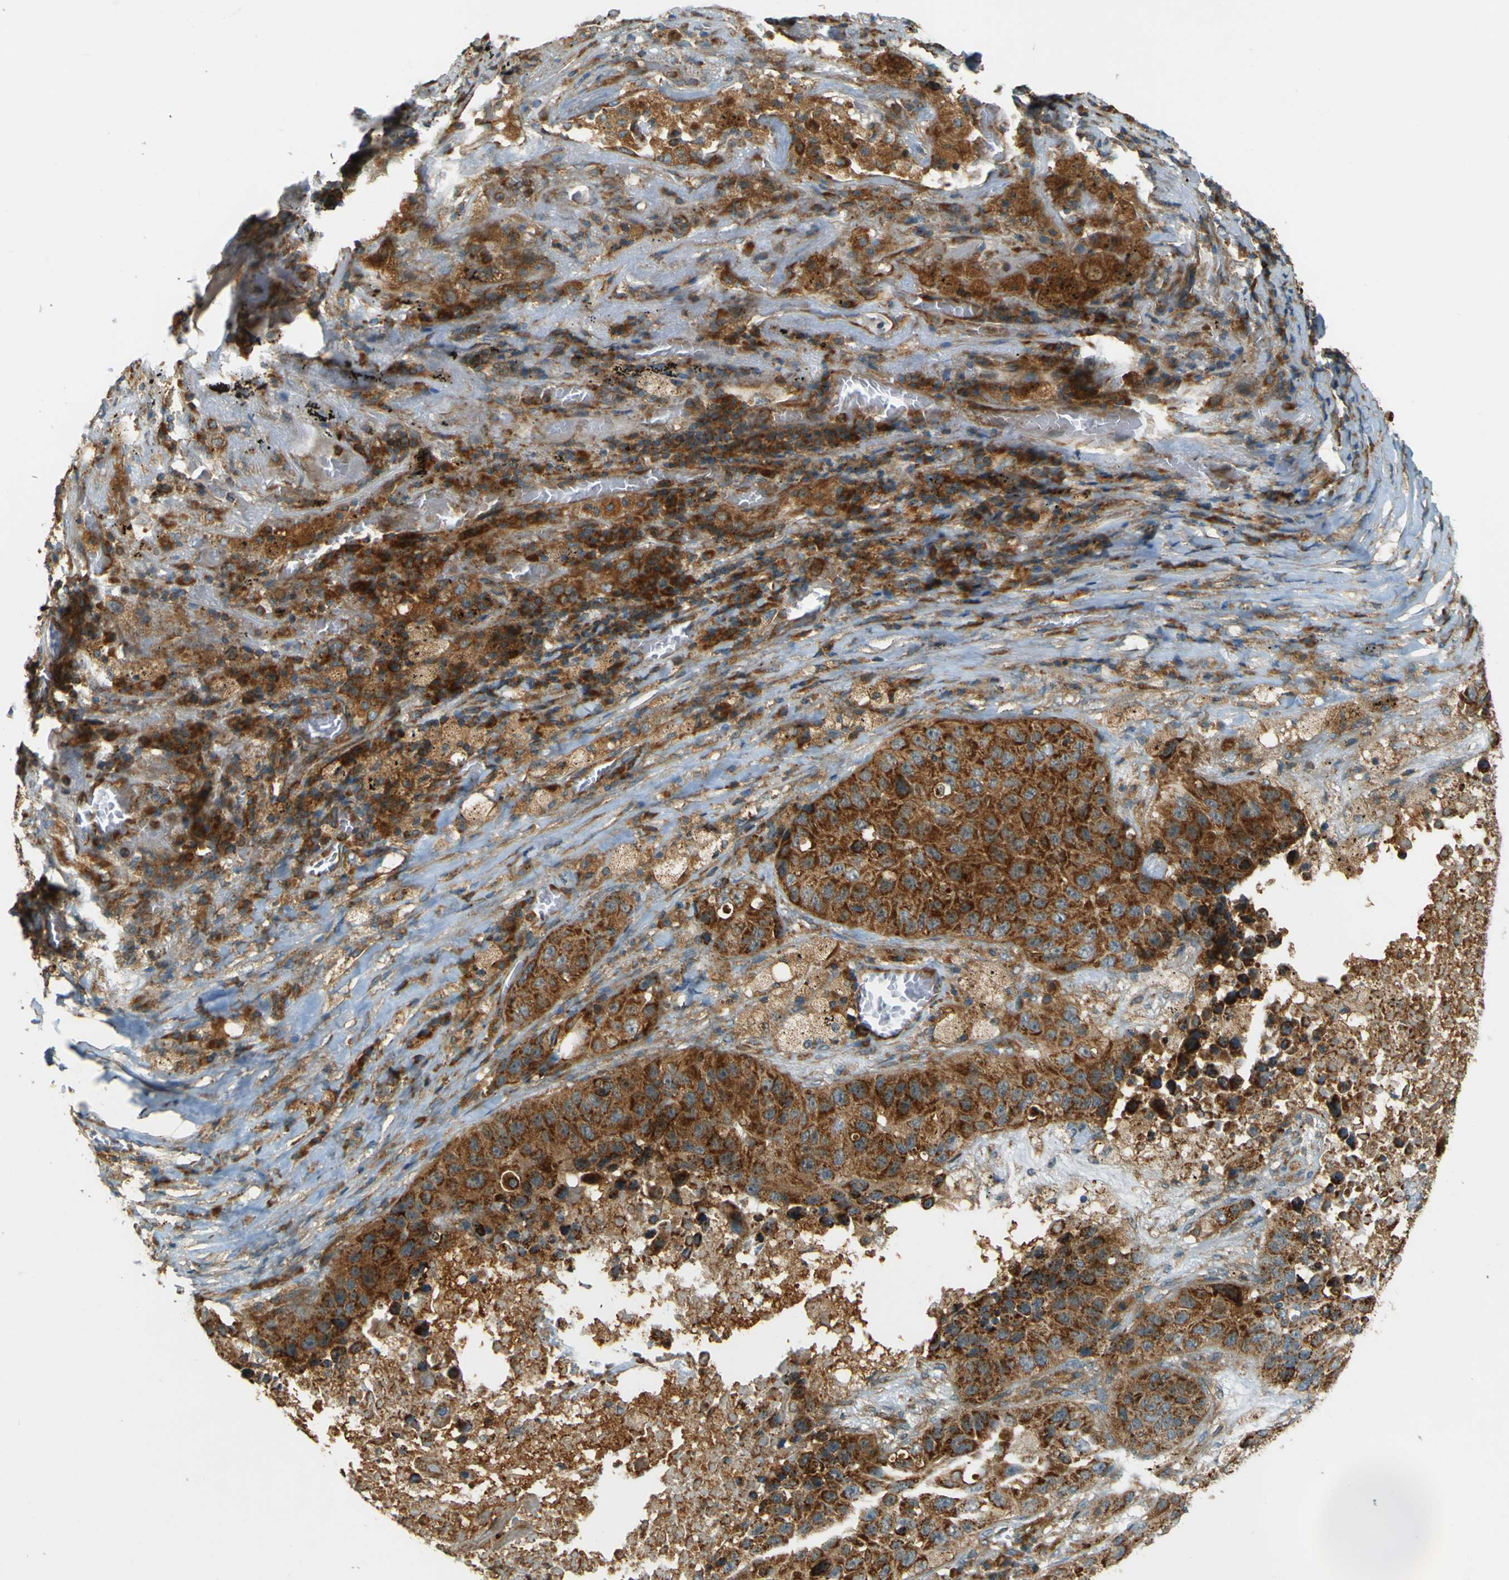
{"staining": {"intensity": "strong", "quantity": ">75%", "location": "cytoplasmic/membranous"}, "tissue": "lung cancer", "cell_type": "Tumor cells", "image_type": "cancer", "snomed": [{"axis": "morphology", "description": "Squamous cell carcinoma, NOS"}, {"axis": "topography", "description": "Lung"}], "caption": "Lung cancer (squamous cell carcinoma) stained with DAB (3,3'-diaminobenzidine) IHC displays high levels of strong cytoplasmic/membranous positivity in approximately >75% of tumor cells.", "gene": "DNAJC5", "patient": {"sex": "male", "age": 57}}